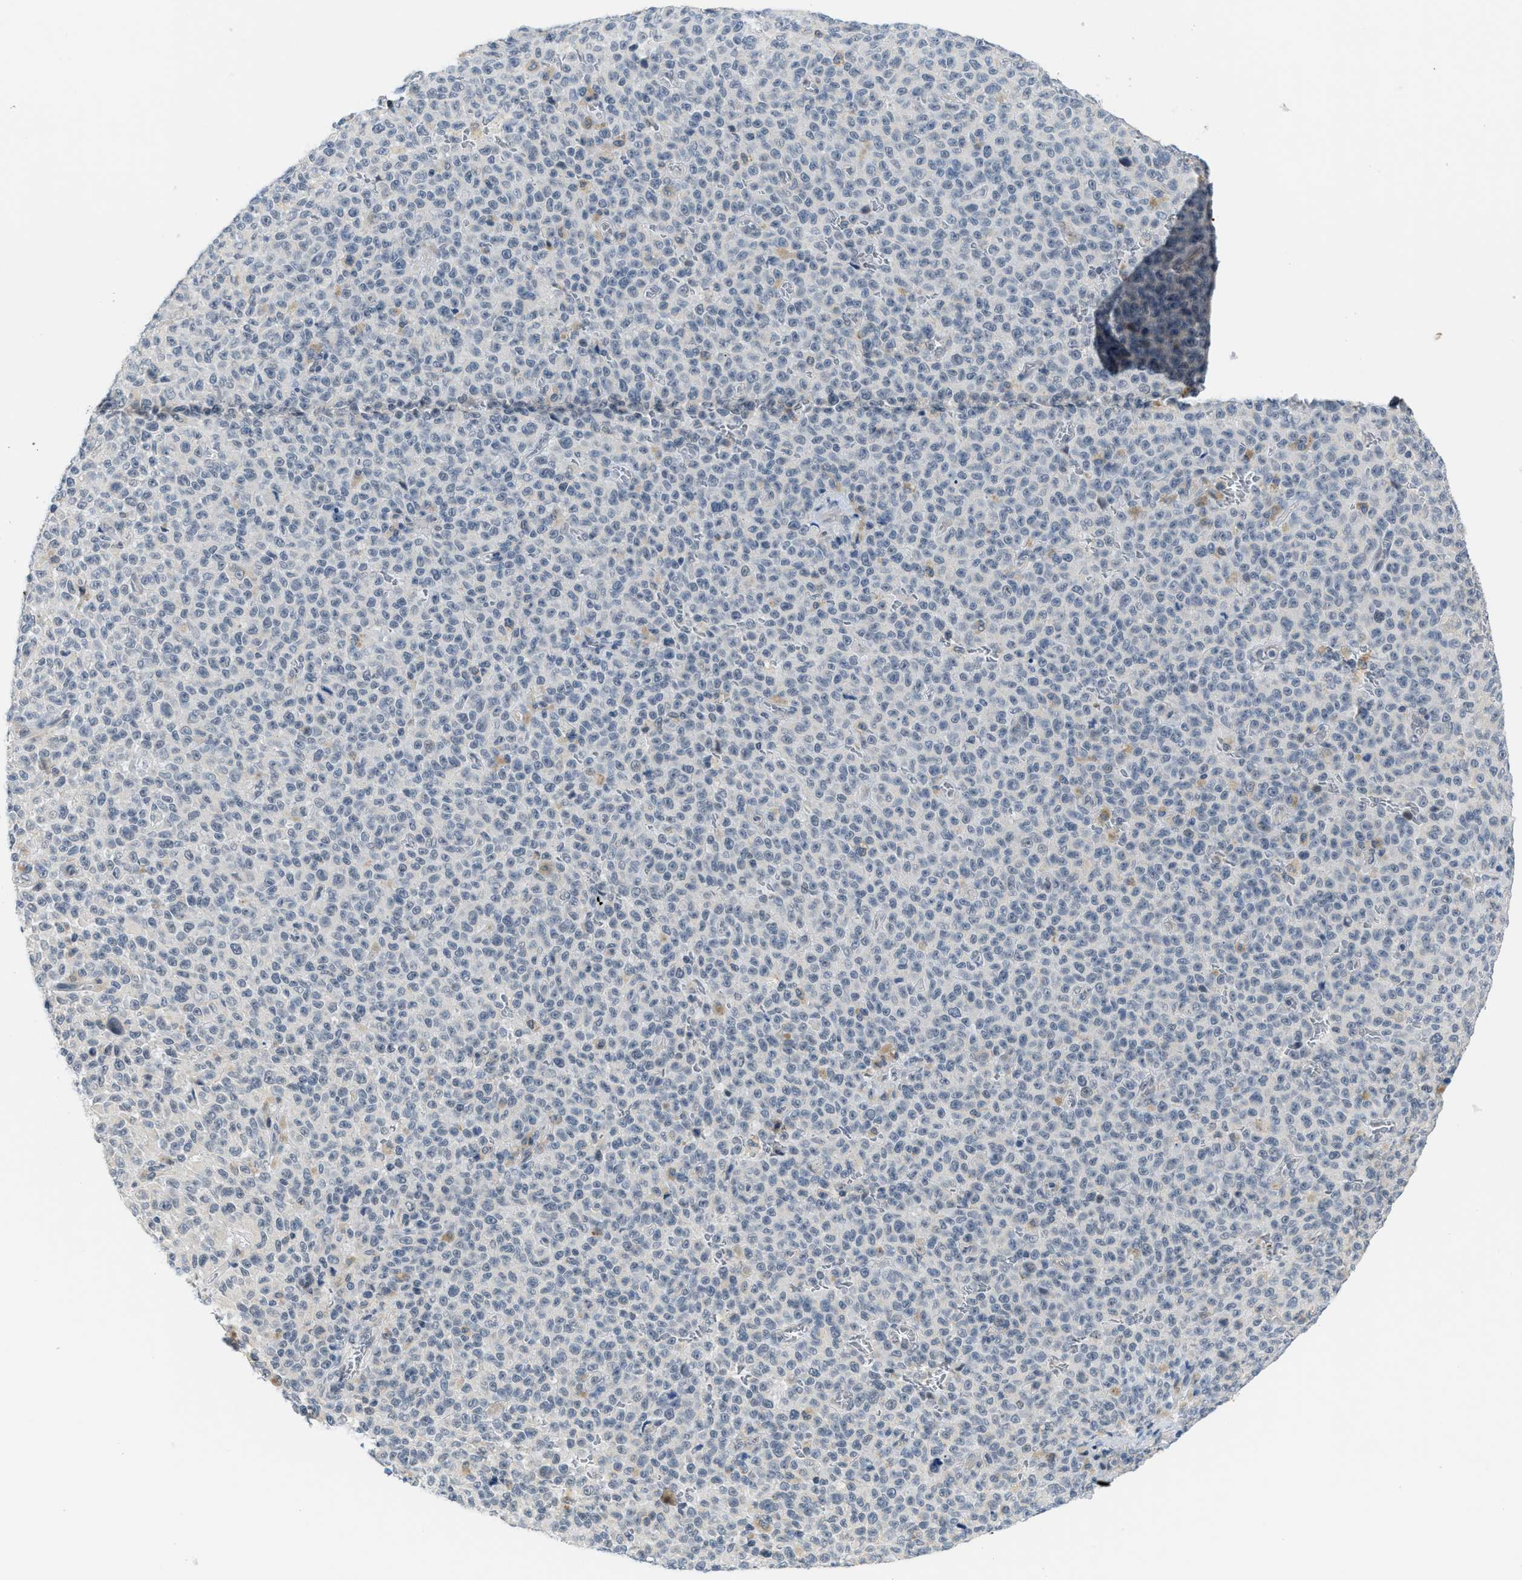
{"staining": {"intensity": "negative", "quantity": "none", "location": "none"}, "tissue": "melanoma", "cell_type": "Tumor cells", "image_type": "cancer", "snomed": [{"axis": "morphology", "description": "Malignant melanoma, NOS"}, {"axis": "topography", "description": "Skin"}], "caption": "The image displays no staining of tumor cells in malignant melanoma.", "gene": "PSAT1", "patient": {"sex": "female", "age": 82}}